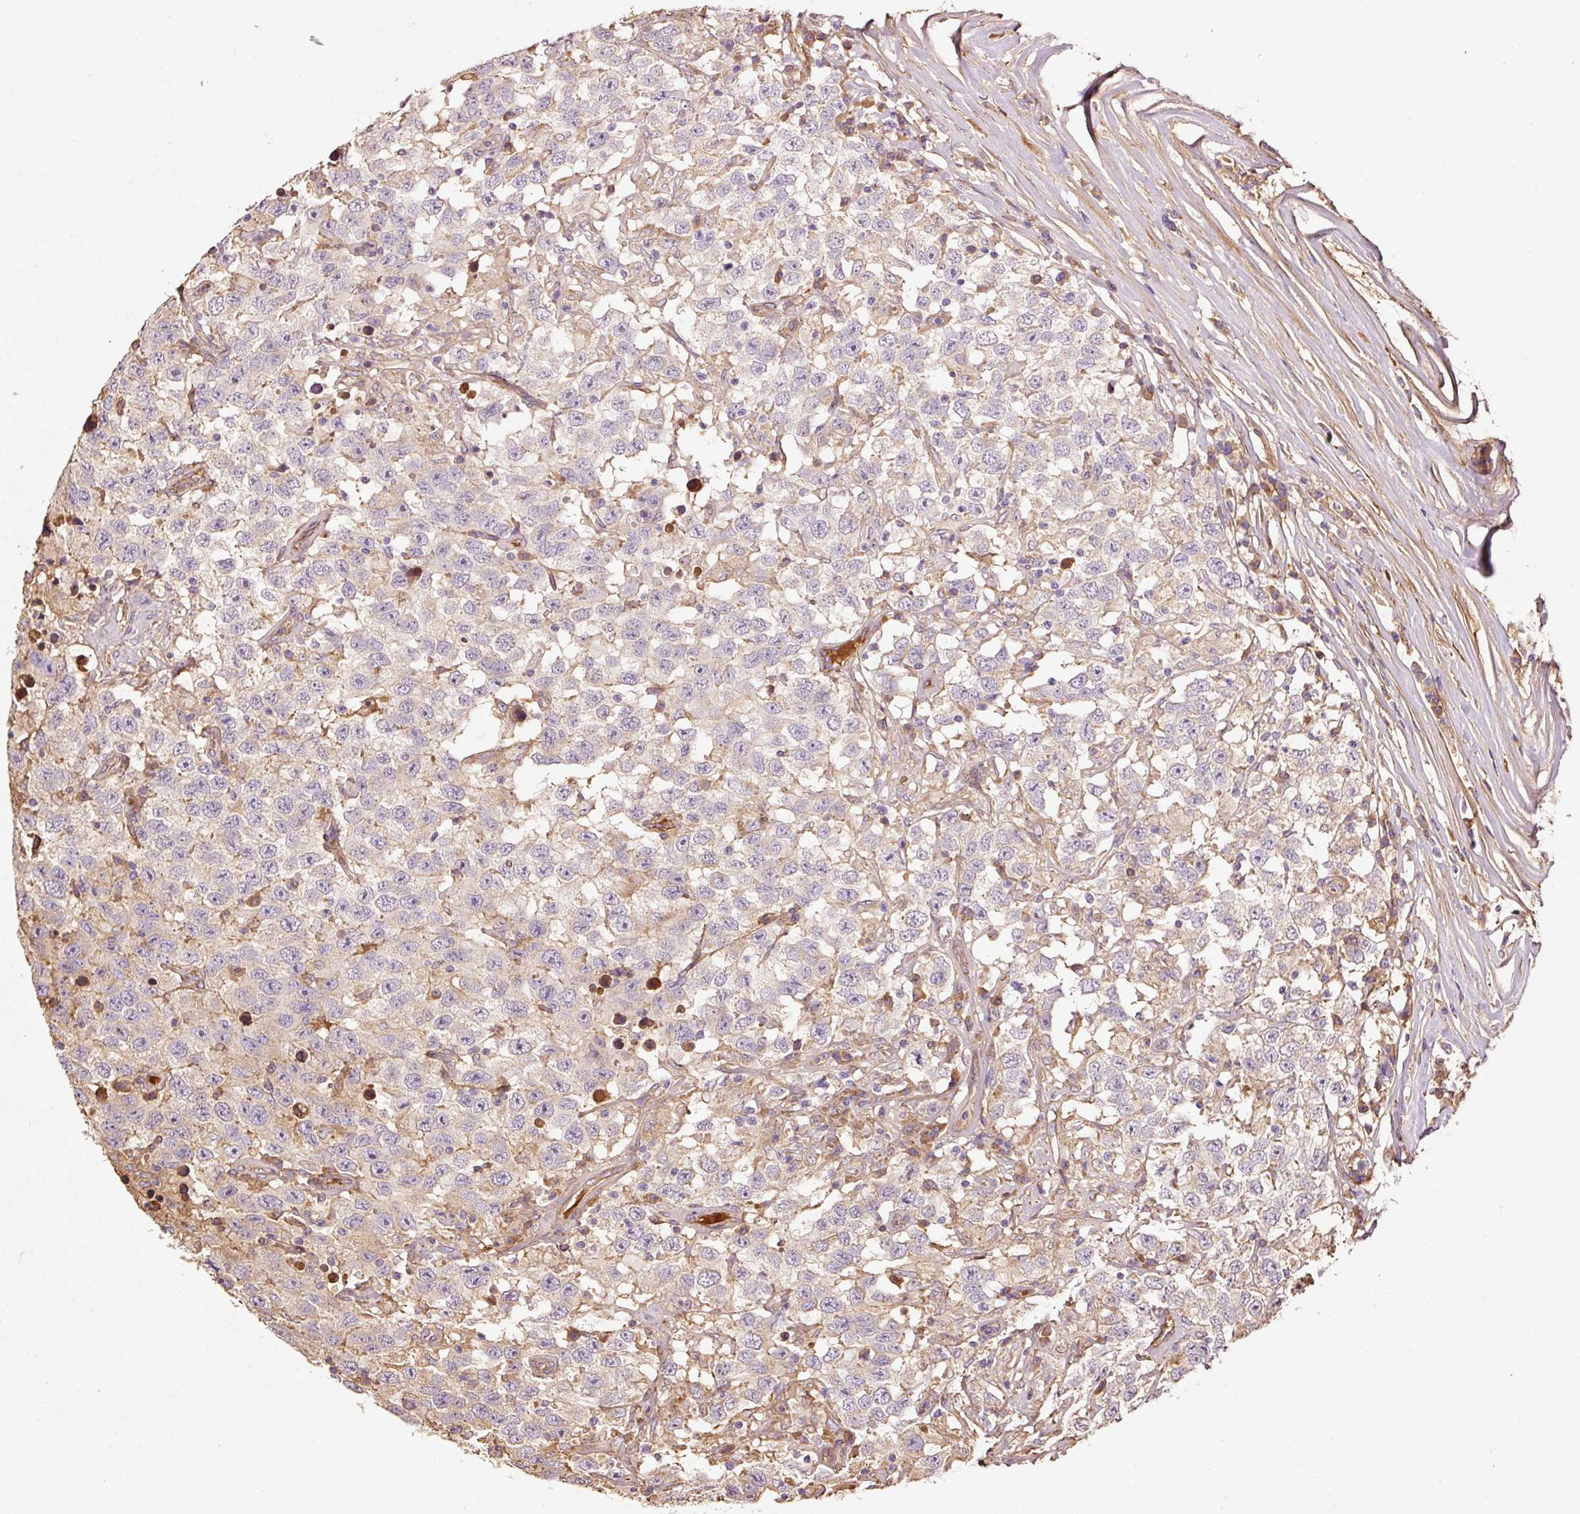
{"staining": {"intensity": "negative", "quantity": "none", "location": "none"}, "tissue": "testis cancer", "cell_type": "Tumor cells", "image_type": "cancer", "snomed": [{"axis": "morphology", "description": "Seminoma, NOS"}, {"axis": "topography", "description": "Testis"}], "caption": "Tumor cells show no significant positivity in testis cancer (seminoma).", "gene": "NID2", "patient": {"sex": "male", "age": 41}}